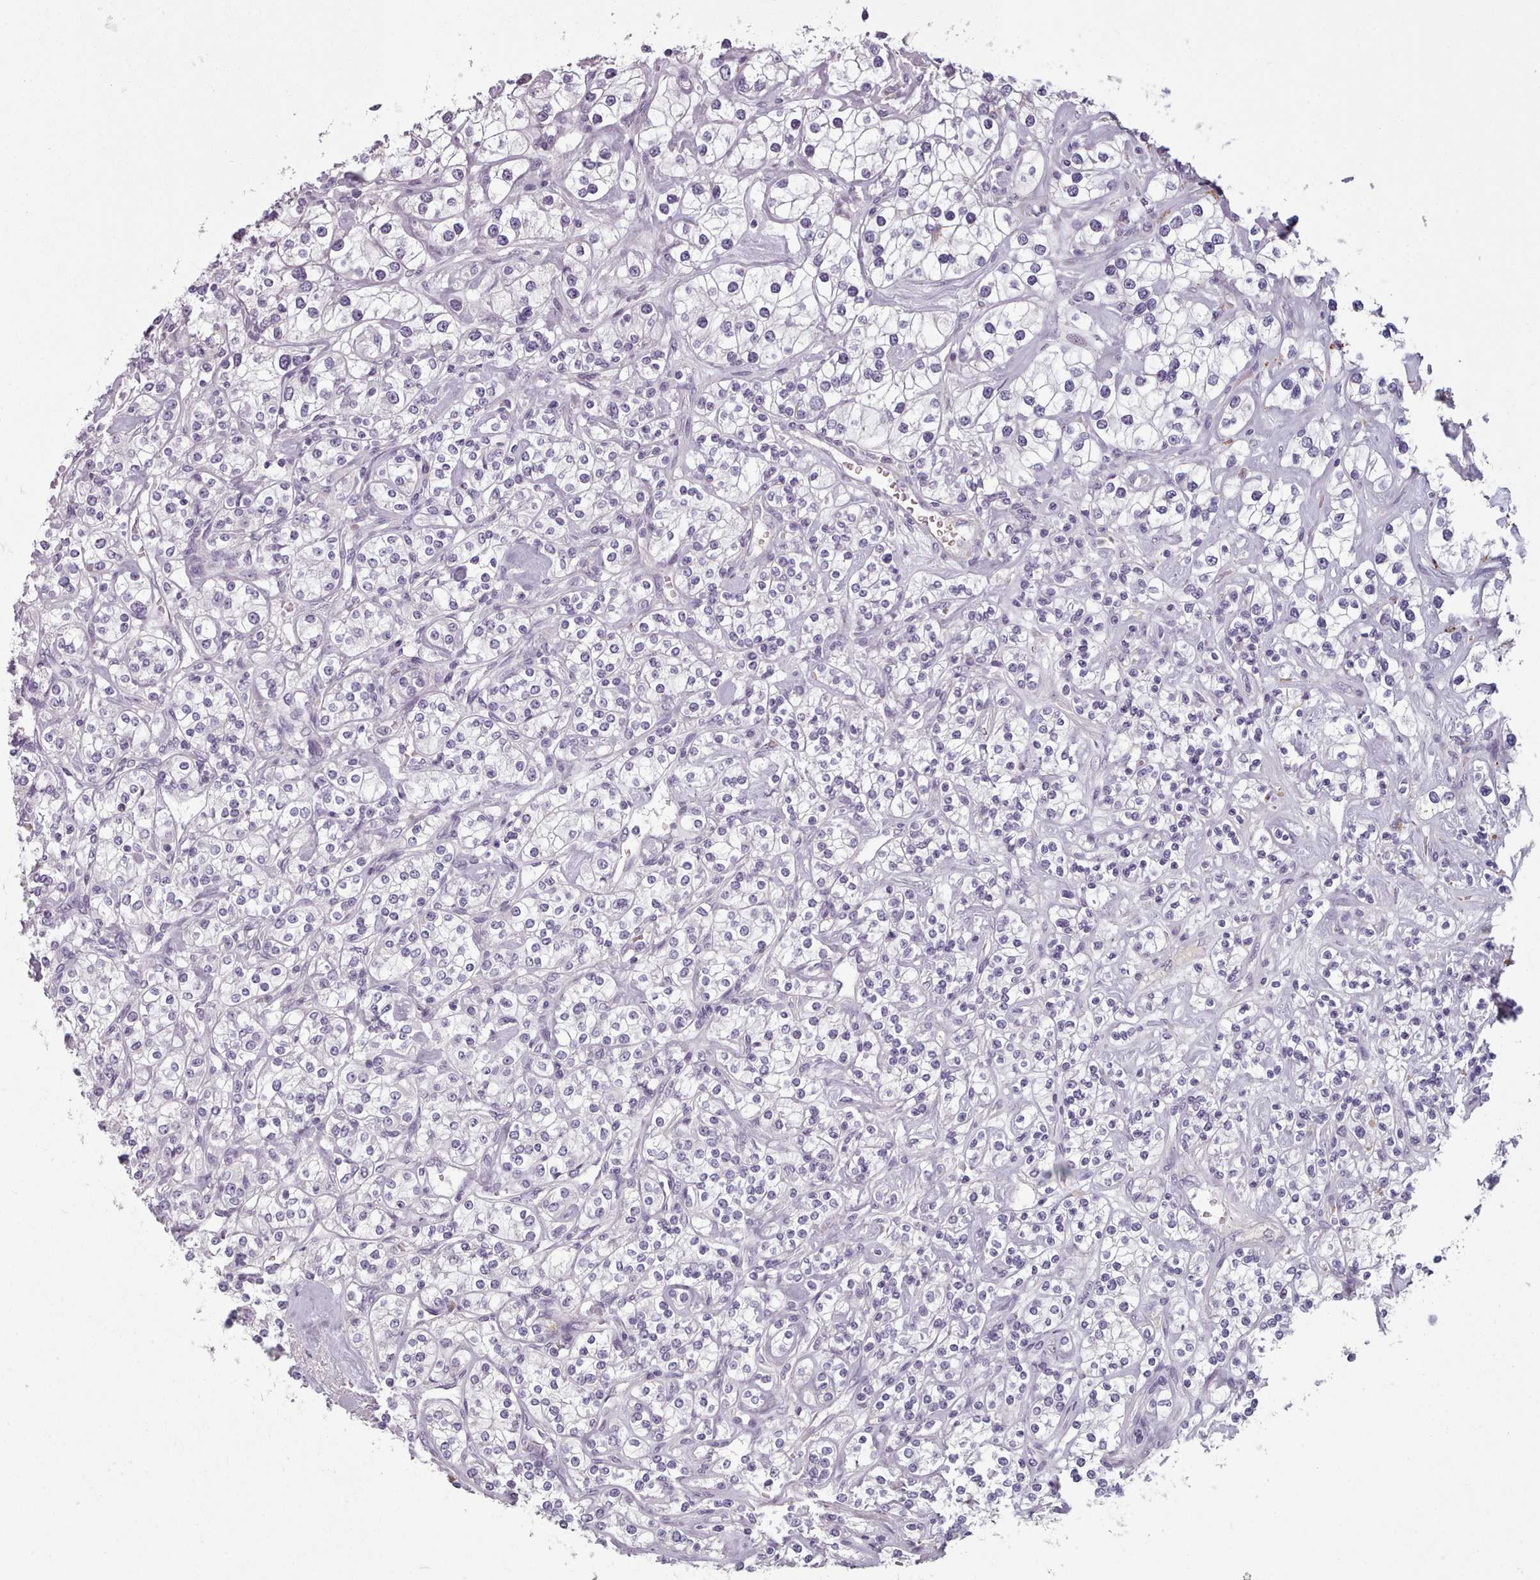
{"staining": {"intensity": "negative", "quantity": "none", "location": "none"}, "tissue": "renal cancer", "cell_type": "Tumor cells", "image_type": "cancer", "snomed": [{"axis": "morphology", "description": "Adenocarcinoma, NOS"}, {"axis": "topography", "description": "Kidney"}], "caption": "IHC of renal cancer demonstrates no expression in tumor cells.", "gene": "PBX4", "patient": {"sex": "male", "age": 77}}